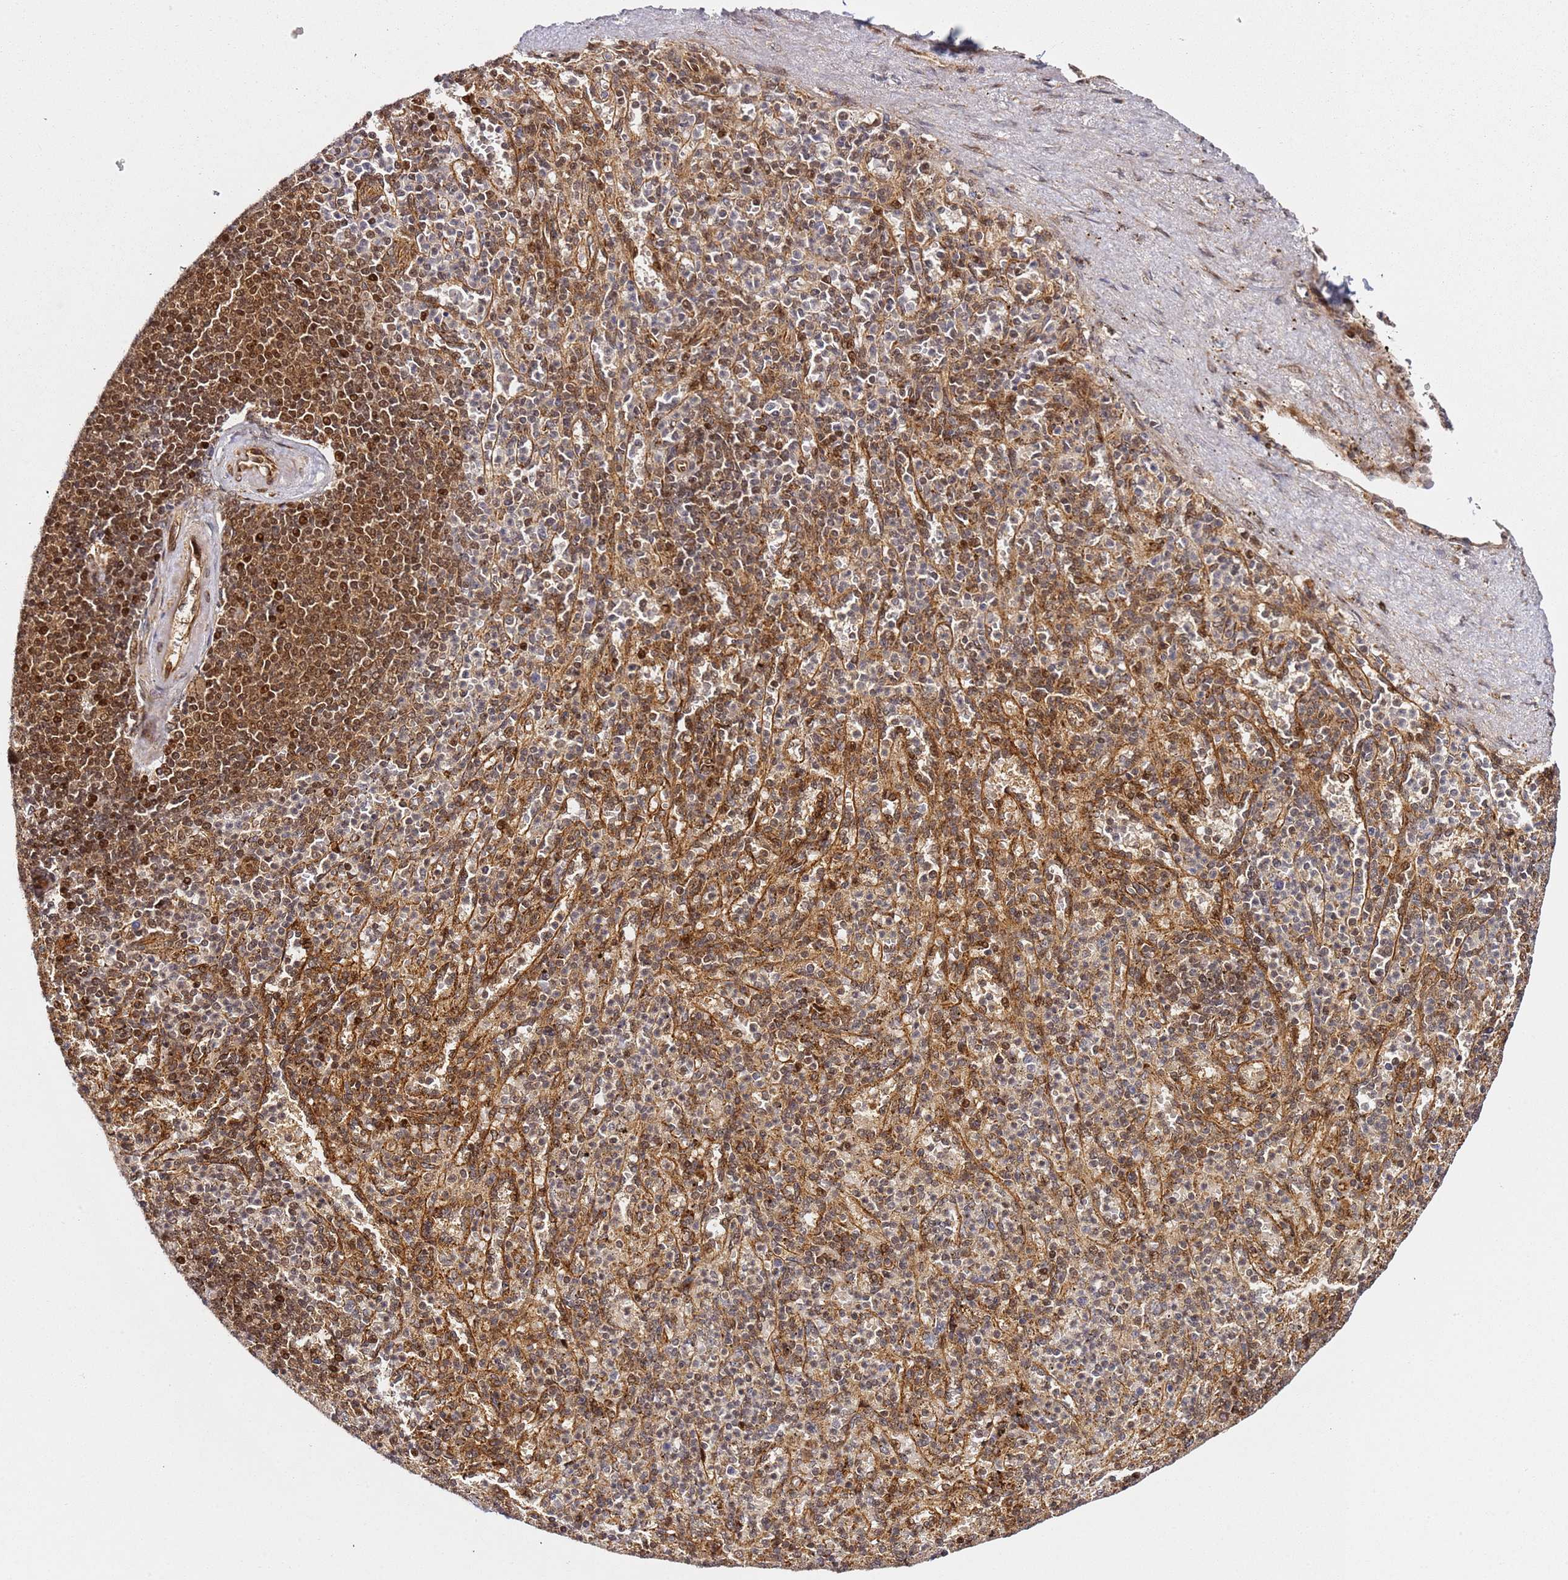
{"staining": {"intensity": "moderate", "quantity": "25%-75%", "location": "cytoplasmic/membranous,nuclear"}, "tissue": "spleen", "cell_type": "Cells in red pulp", "image_type": "normal", "snomed": [{"axis": "morphology", "description": "Normal tissue, NOS"}, {"axis": "topography", "description": "Spleen"}], "caption": "A medium amount of moderate cytoplasmic/membranous,nuclear staining is seen in approximately 25%-75% of cells in red pulp in normal spleen. (brown staining indicates protein expression, while blue staining denotes nuclei).", "gene": "SMOX", "patient": {"sex": "female", "age": 74}}